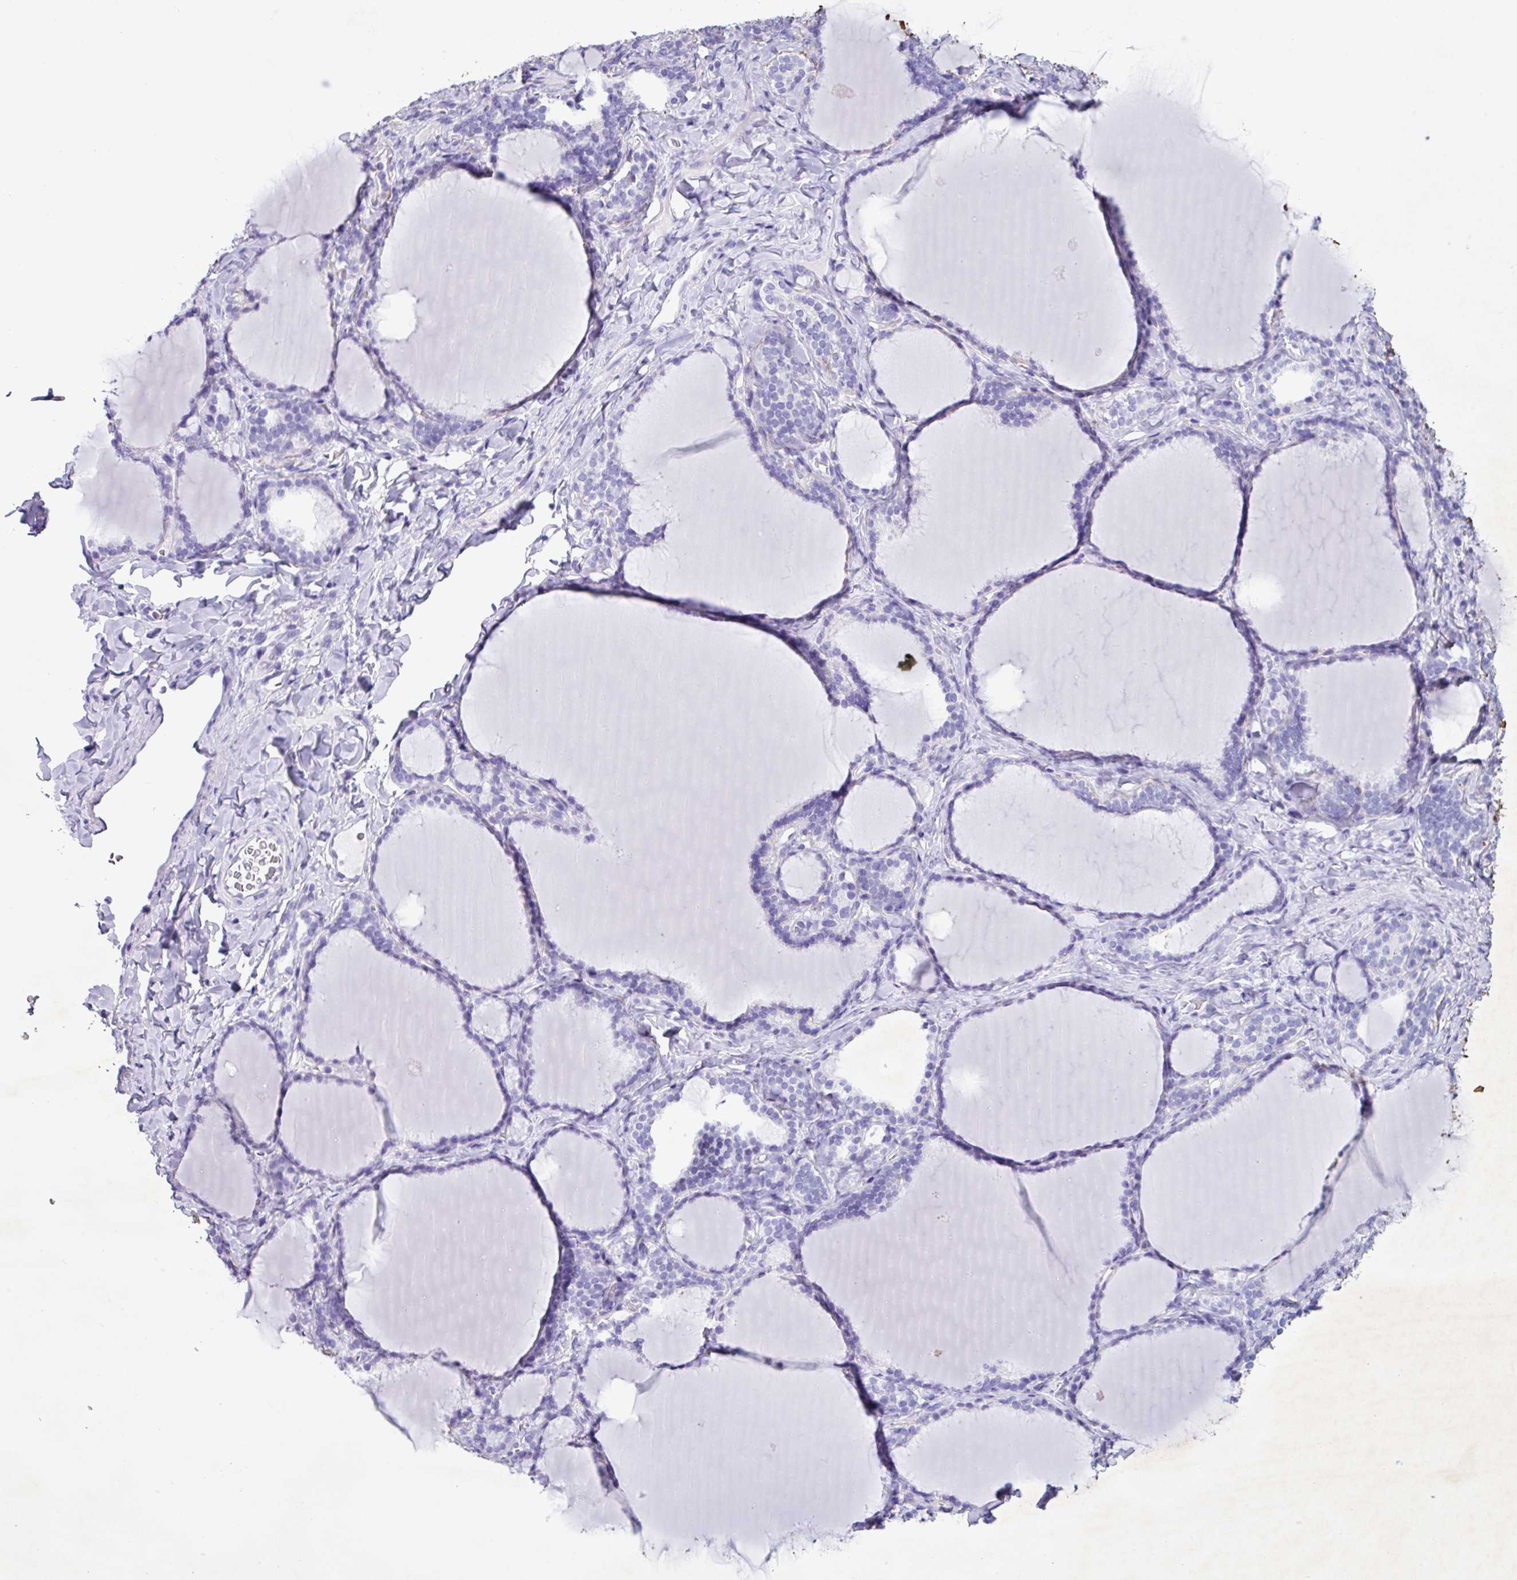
{"staining": {"intensity": "negative", "quantity": "none", "location": "none"}, "tissue": "thyroid gland", "cell_type": "Glandular cells", "image_type": "normal", "snomed": [{"axis": "morphology", "description": "Normal tissue, NOS"}, {"axis": "topography", "description": "Thyroid gland"}], "caption": "Immunohistochemistry (IHC) photomicrograph of unremarkable human thyroid gland stained for a protein (brown), which reveals no staining in glandular cells.", "gene": "ZNF524", "patient": {"sex": "female", "age": 31}}